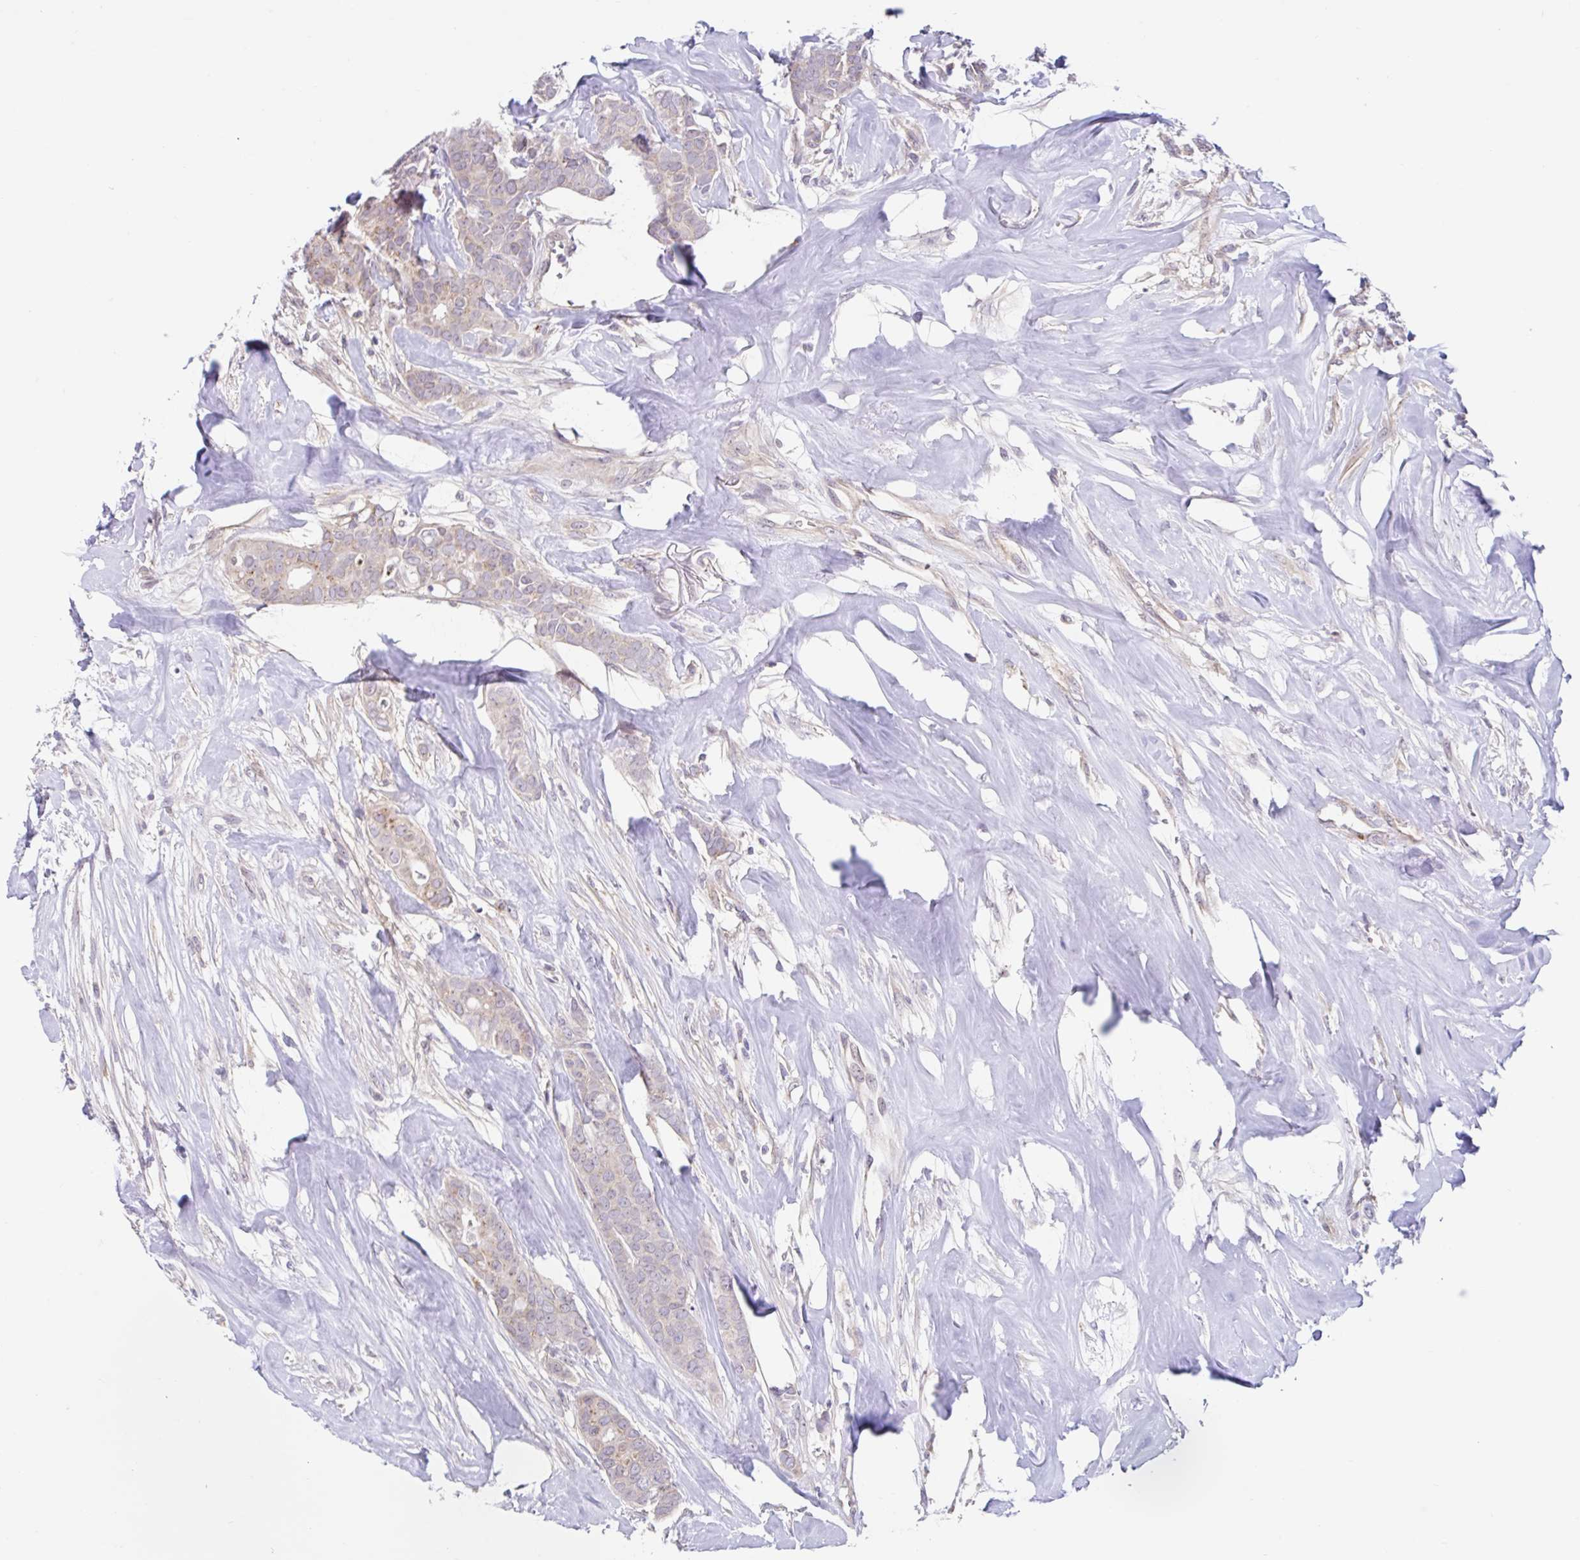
{"staining": {"intensity": "weak", "quantity": ">75%", "location": "cytoplasmic/membranous"}, "tissue": "breast cancer", "cell_type": "Tumor cells", "image_type": "cancer", "snomed": [{"axis": "morphology", "description": "Duct carcinoma"}, {"axis": "topography", "description": "Breast"}], "caption": "This histopathology image displays immunohistochemistry (IHC) staining of human breast intraductal carcinoma, with low weak cytoplasmic/membranous expression in approximately >75% of tumor cells.", "gene": "NT5C1B", "patient": {"sex": "female", "age": 84}}